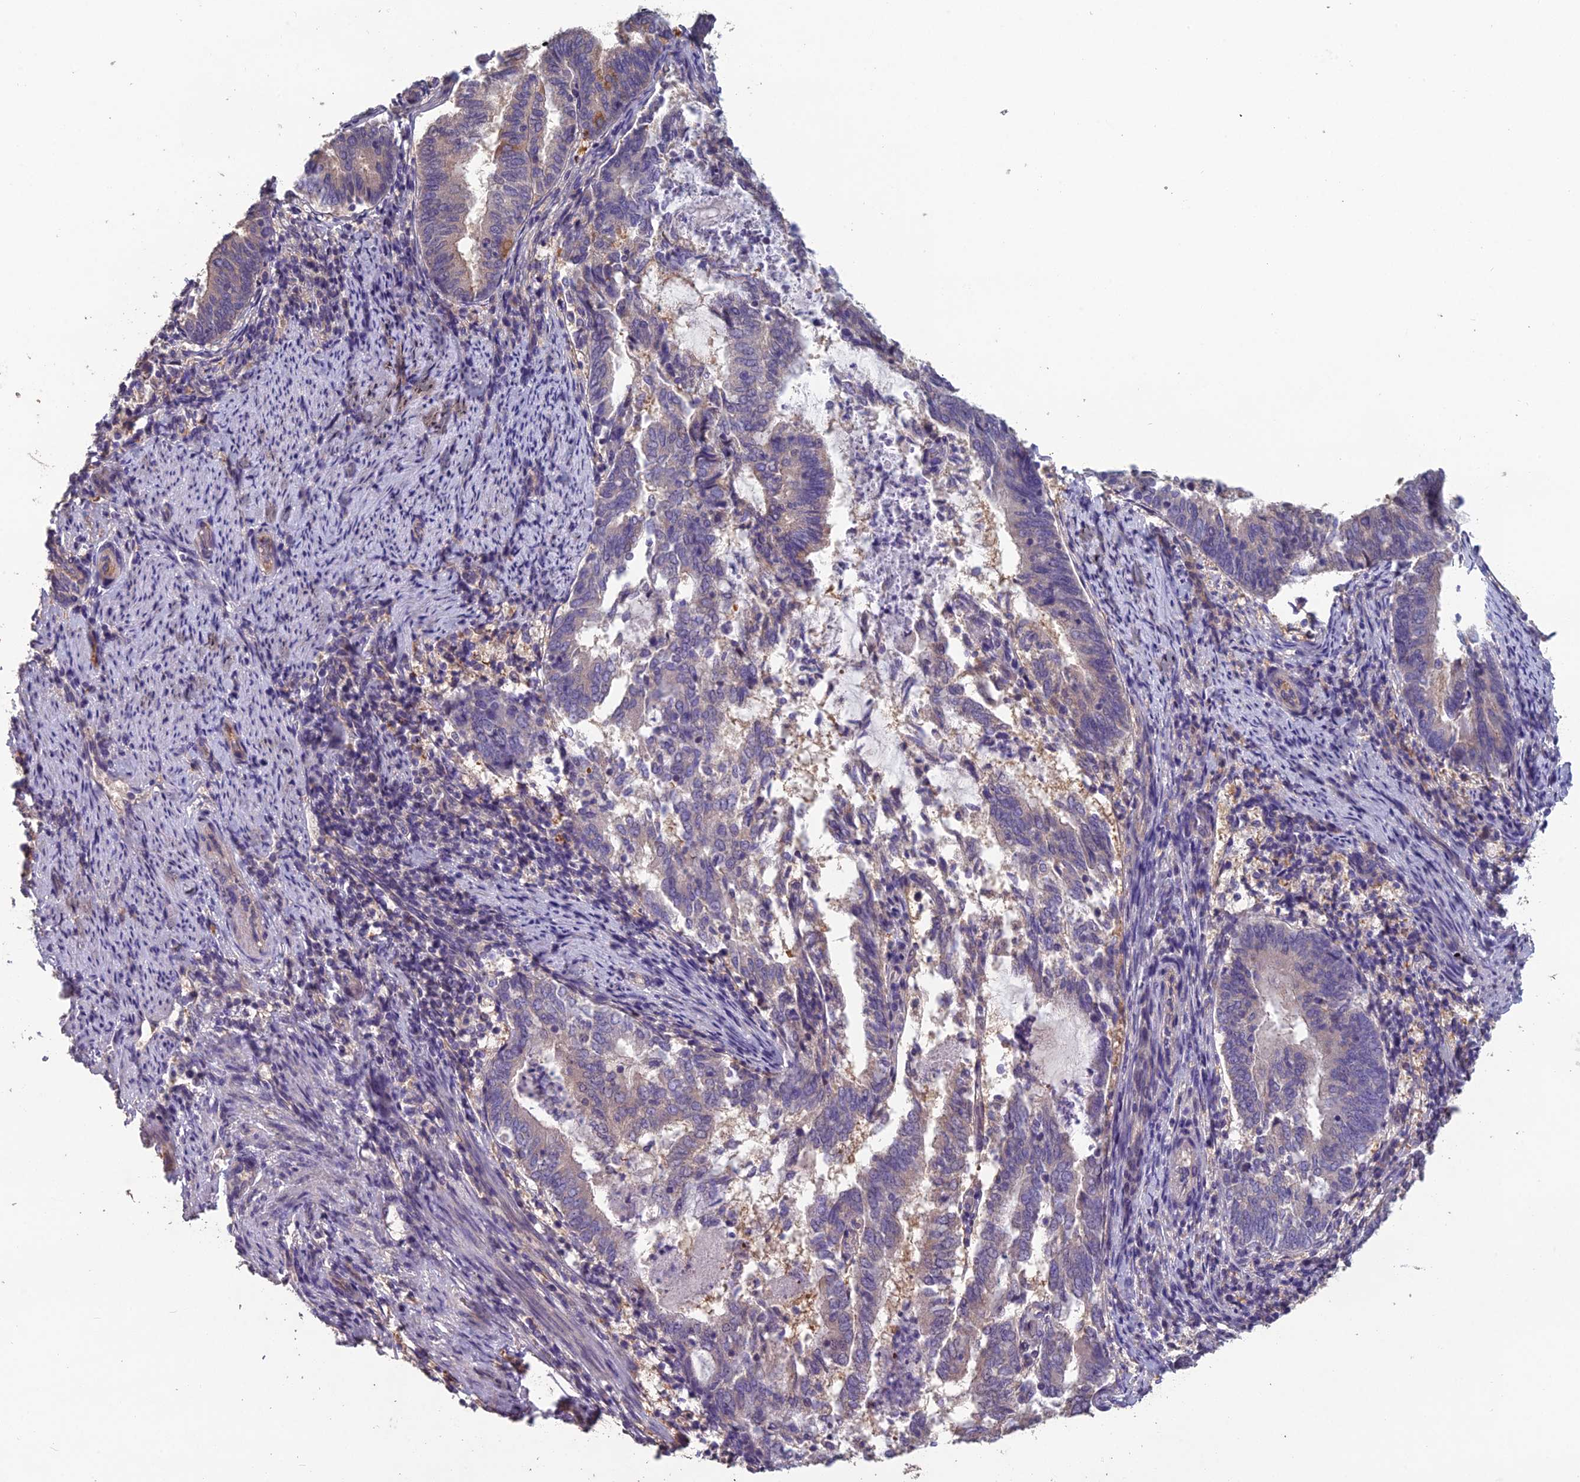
{"staining": {"intensity": "negative", "quantity": "none", "location": "none"}, "tissue": "endometrial cancer", "cell_type": "Tumor cells", "image_type": "cancer", "snomed": [{"axis": "morphology", "description": "Adenocarcinoma, NOS"}, {"axis": "topography", "description": "Endometrium"}], "caption": "Photomicrograph shows no protein staining in tumor cells of endometrial cancer (adenocarcinoma) tissue.", "gene": "CEACAM16", "patient": {"sex": "female", "age": 80}}